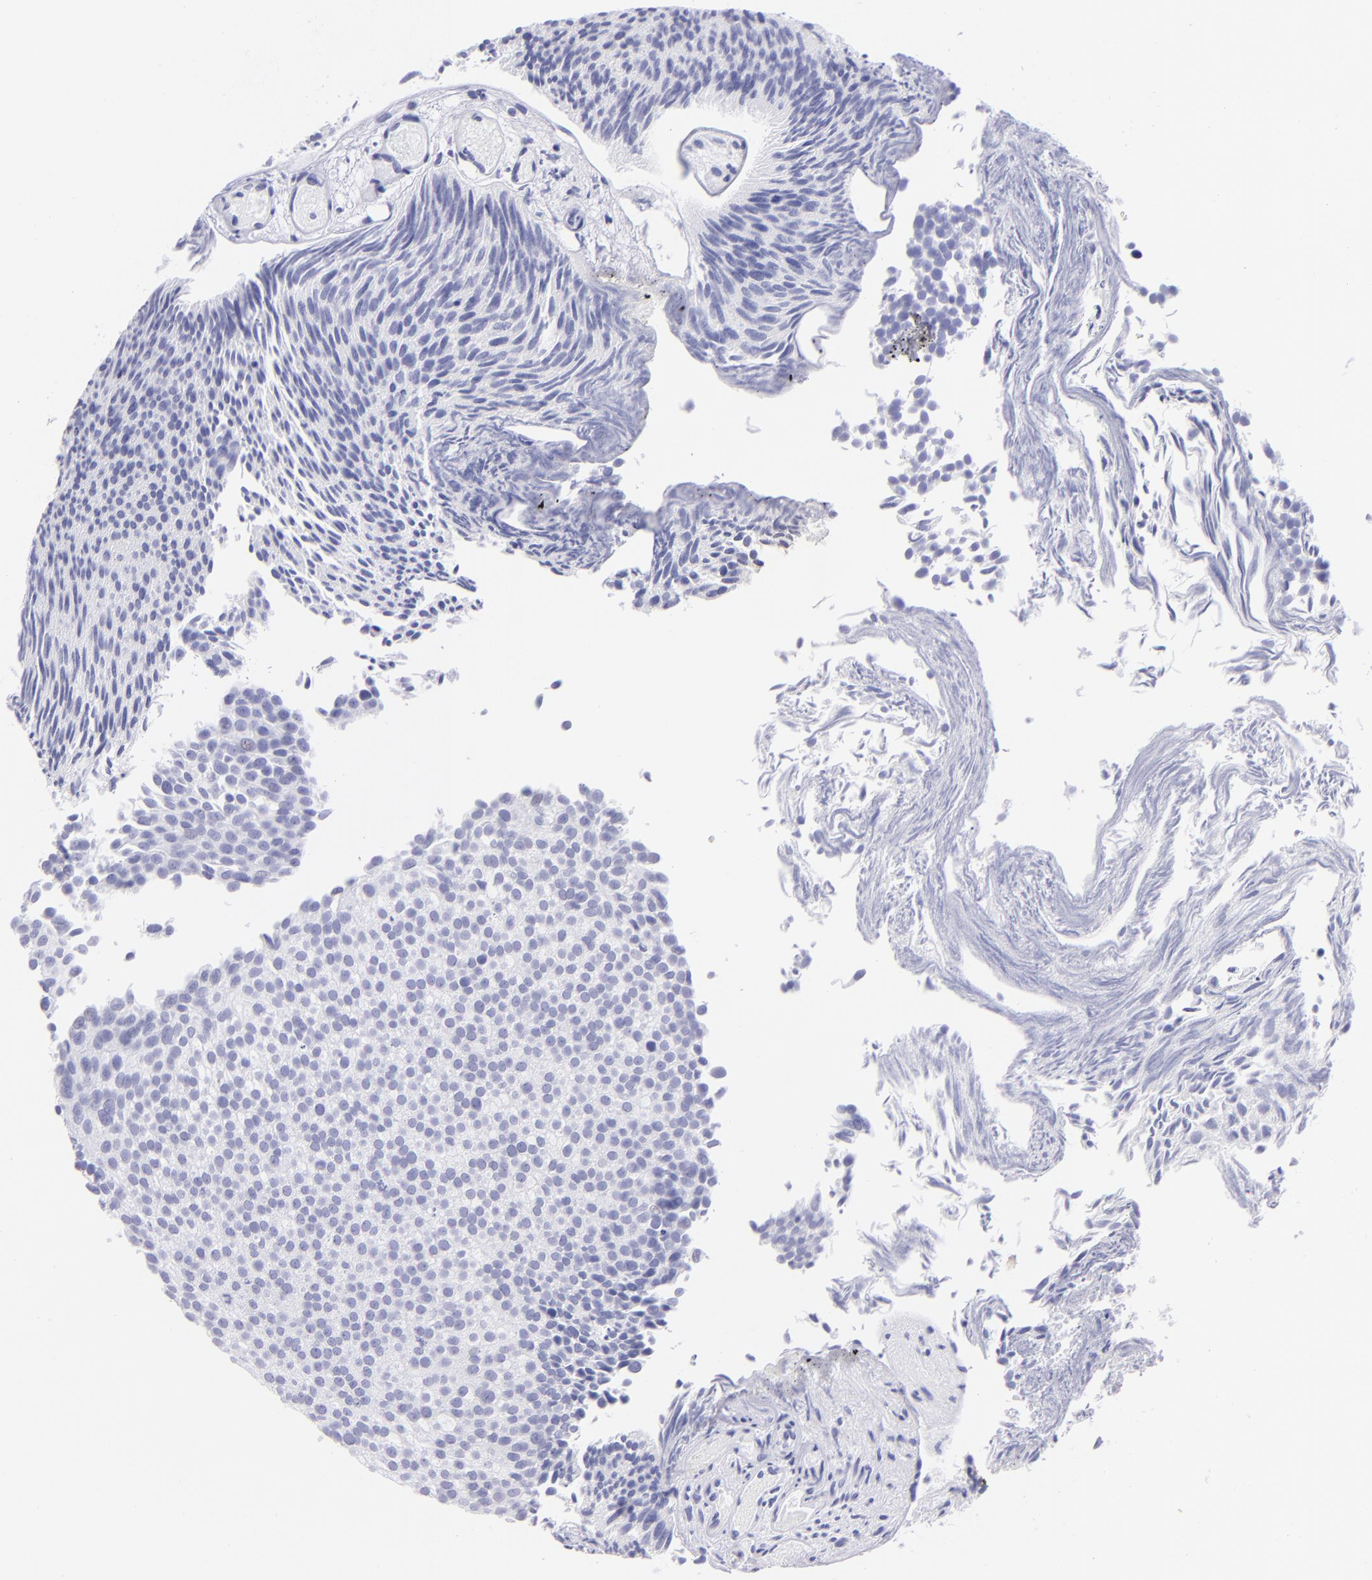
{"staining": {"intensity": "negative", "quantity": "none", "location": "none"}, "tissue": "urothelial cancer", "cell_type": "Tumor cells", "image_type": "cancer", "snomed": [{"axis": "morphology", "description": "Urothelial carcinoma, Low grade"}, {"axis": "topography", "description": "Urinary bladder"}], "caption": "Image shows no protein positivity in tumor cells of low-grade urothelial carcinoma tissue. (DAB IHC visualized using brightfield microscopy, high magnification).", "gene": "SLC1A3", "patient": {"sex": "male", "age": 84}}